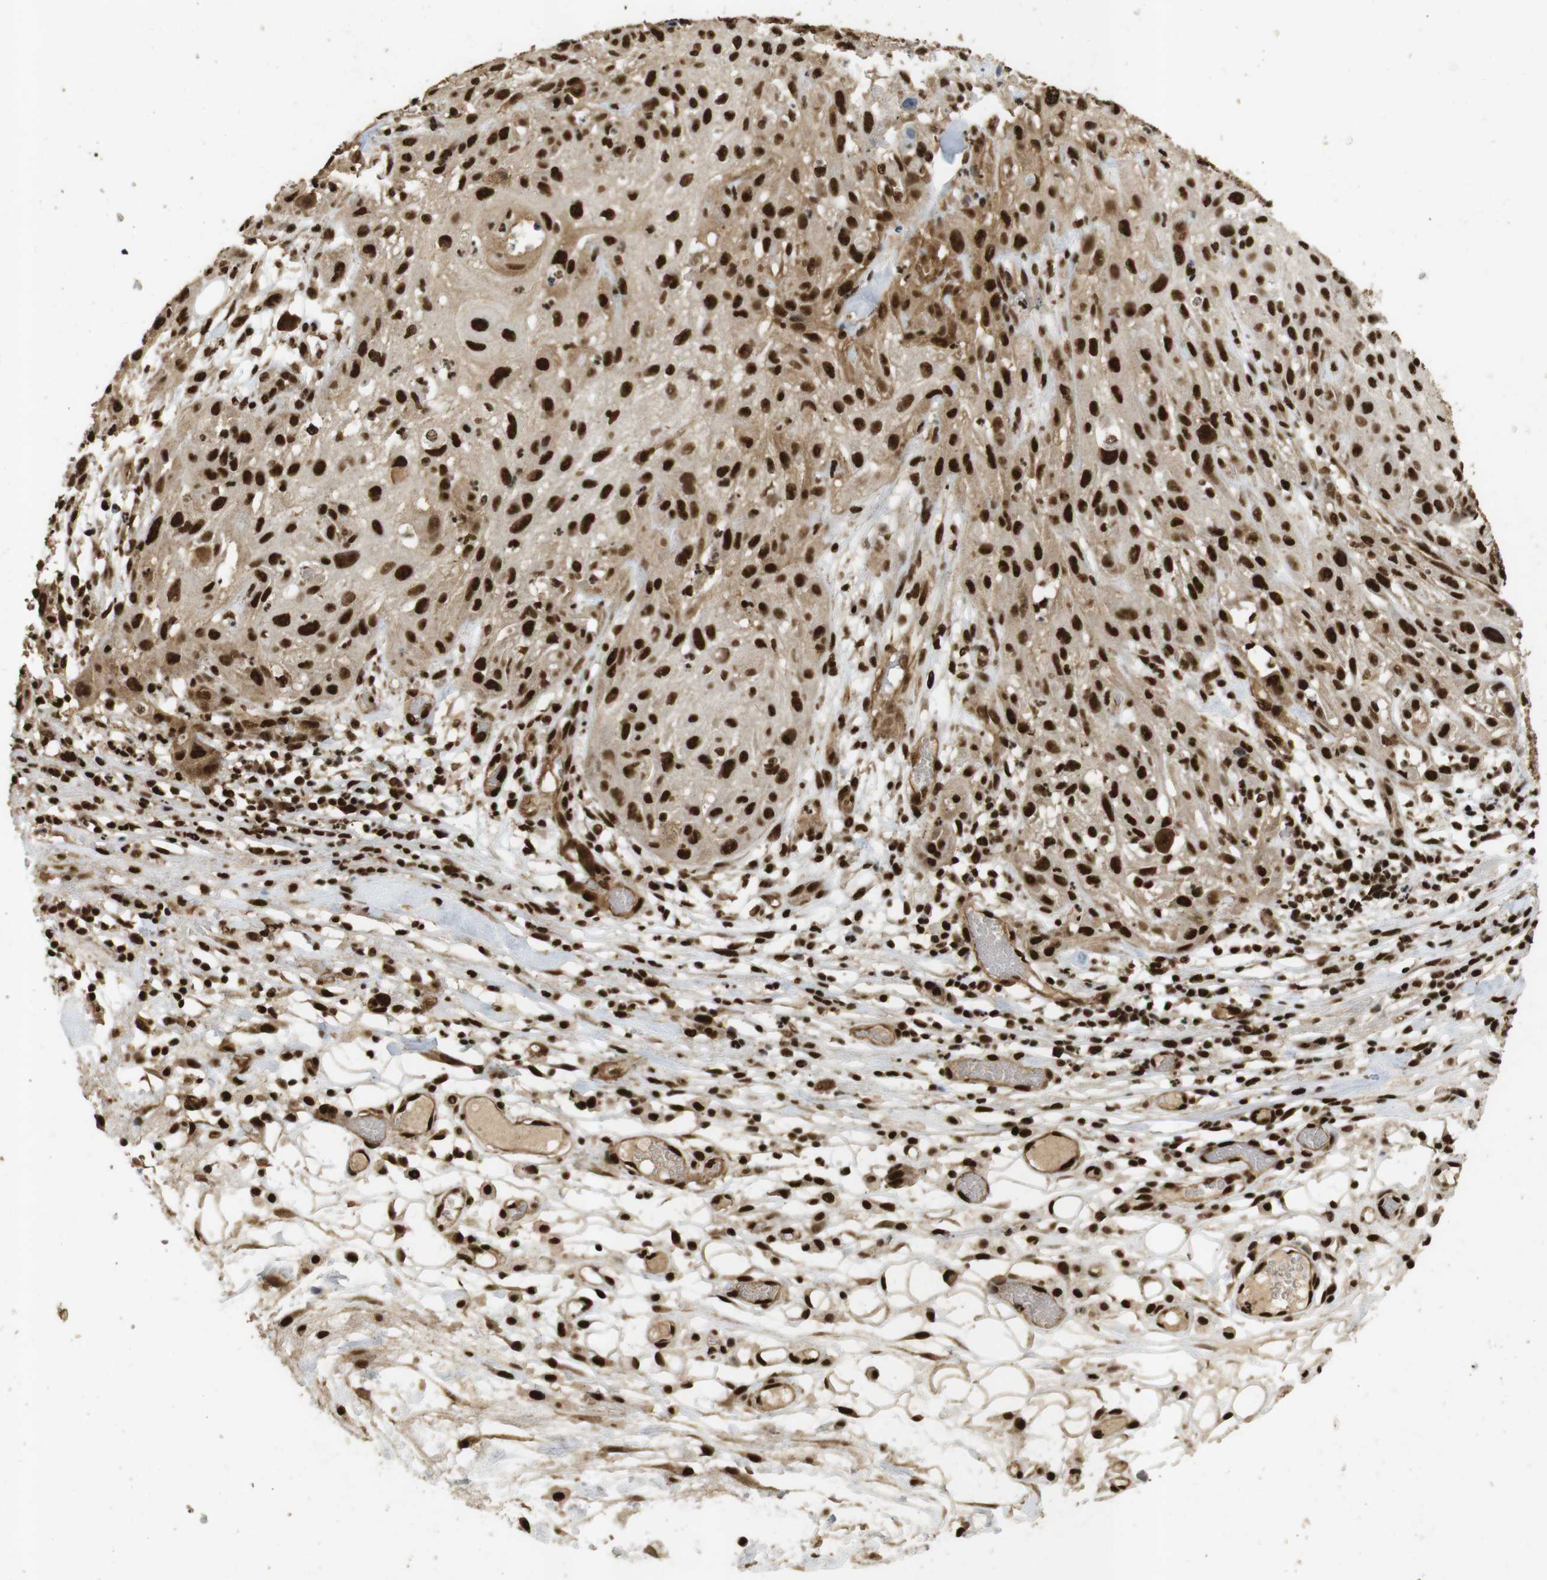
{"staining": {"intensity": "strong", "quantity": ">75%", "location": "cytoplasmic/membranous,nuclear"}, "tissue": "skin cancer", "cell_type": "Tumor cells", "image_type": "cancer", "snomed": [{"axis": "morphology", "description": "Squamous cell carcinoma, NOS"}, {"axis": "topography", "description": "Skin"}], "caption": "There is high levels of strong cytoplasmic/membranous and nuclear positivity in tumor cells of skin squamous cell carcinoma, as demonstrated by immunohistochemical staining (brown color).", "gene": "GATA4", "patient": {"sex": "male", "age": 75}}